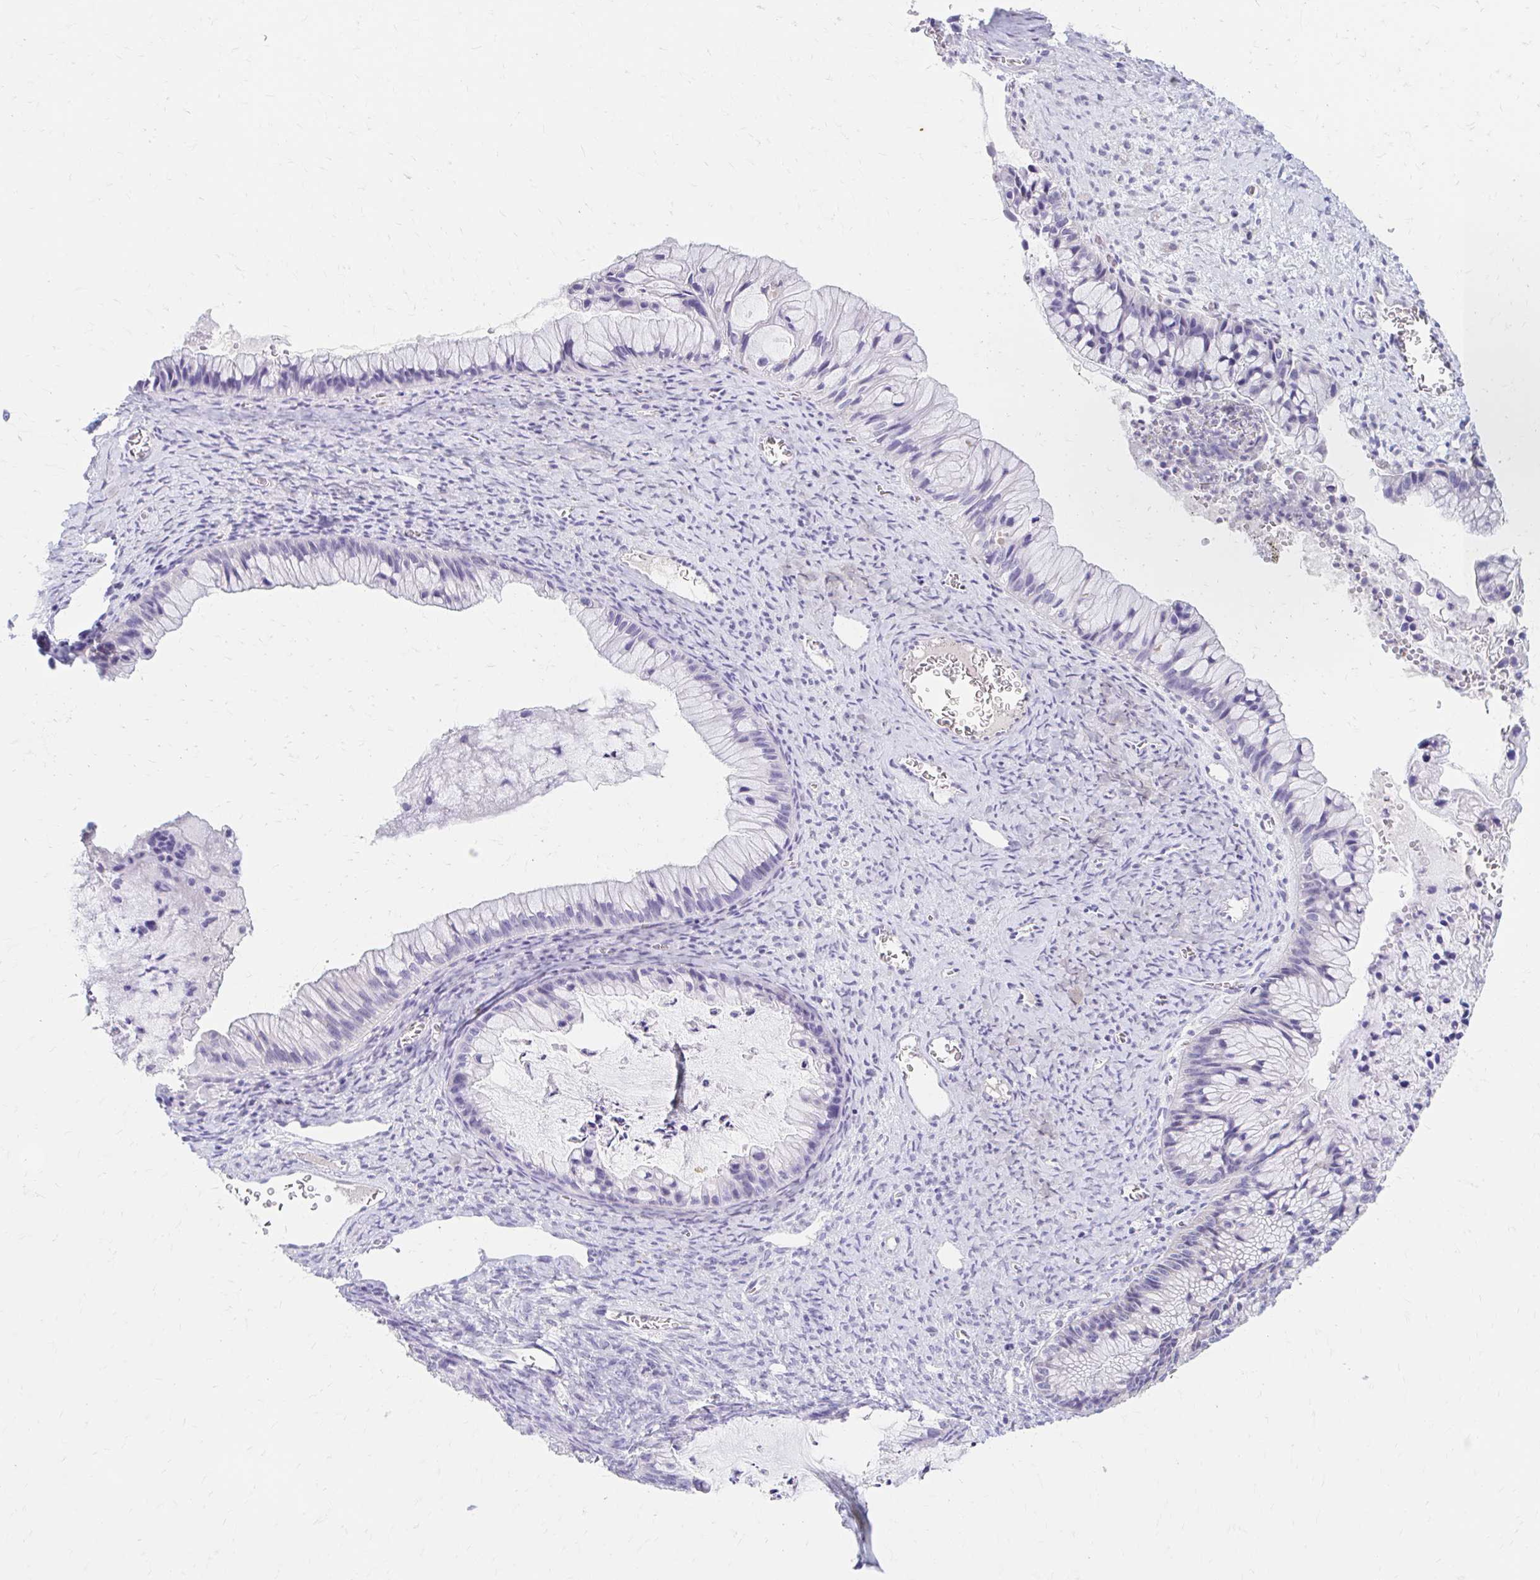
{"staining": {"intensity": "negative", "quantity": "none", "location": "none"}, "tissue": "ovarian cancer", "cell_type": "Tumor cells", "image_type": "cancer", "snomed": [{"axis": "morphology", "description": "Cystadenocarcinoma, mucinous, NOS"}, {"axis": "topography", "description": "Ovary"}], "caption": "Histopathology image shows no significant protein expression in tumor cells of ovarian cancer.", "gene": "AZGP1", "patient": {"sex": "female", "age": 72}}